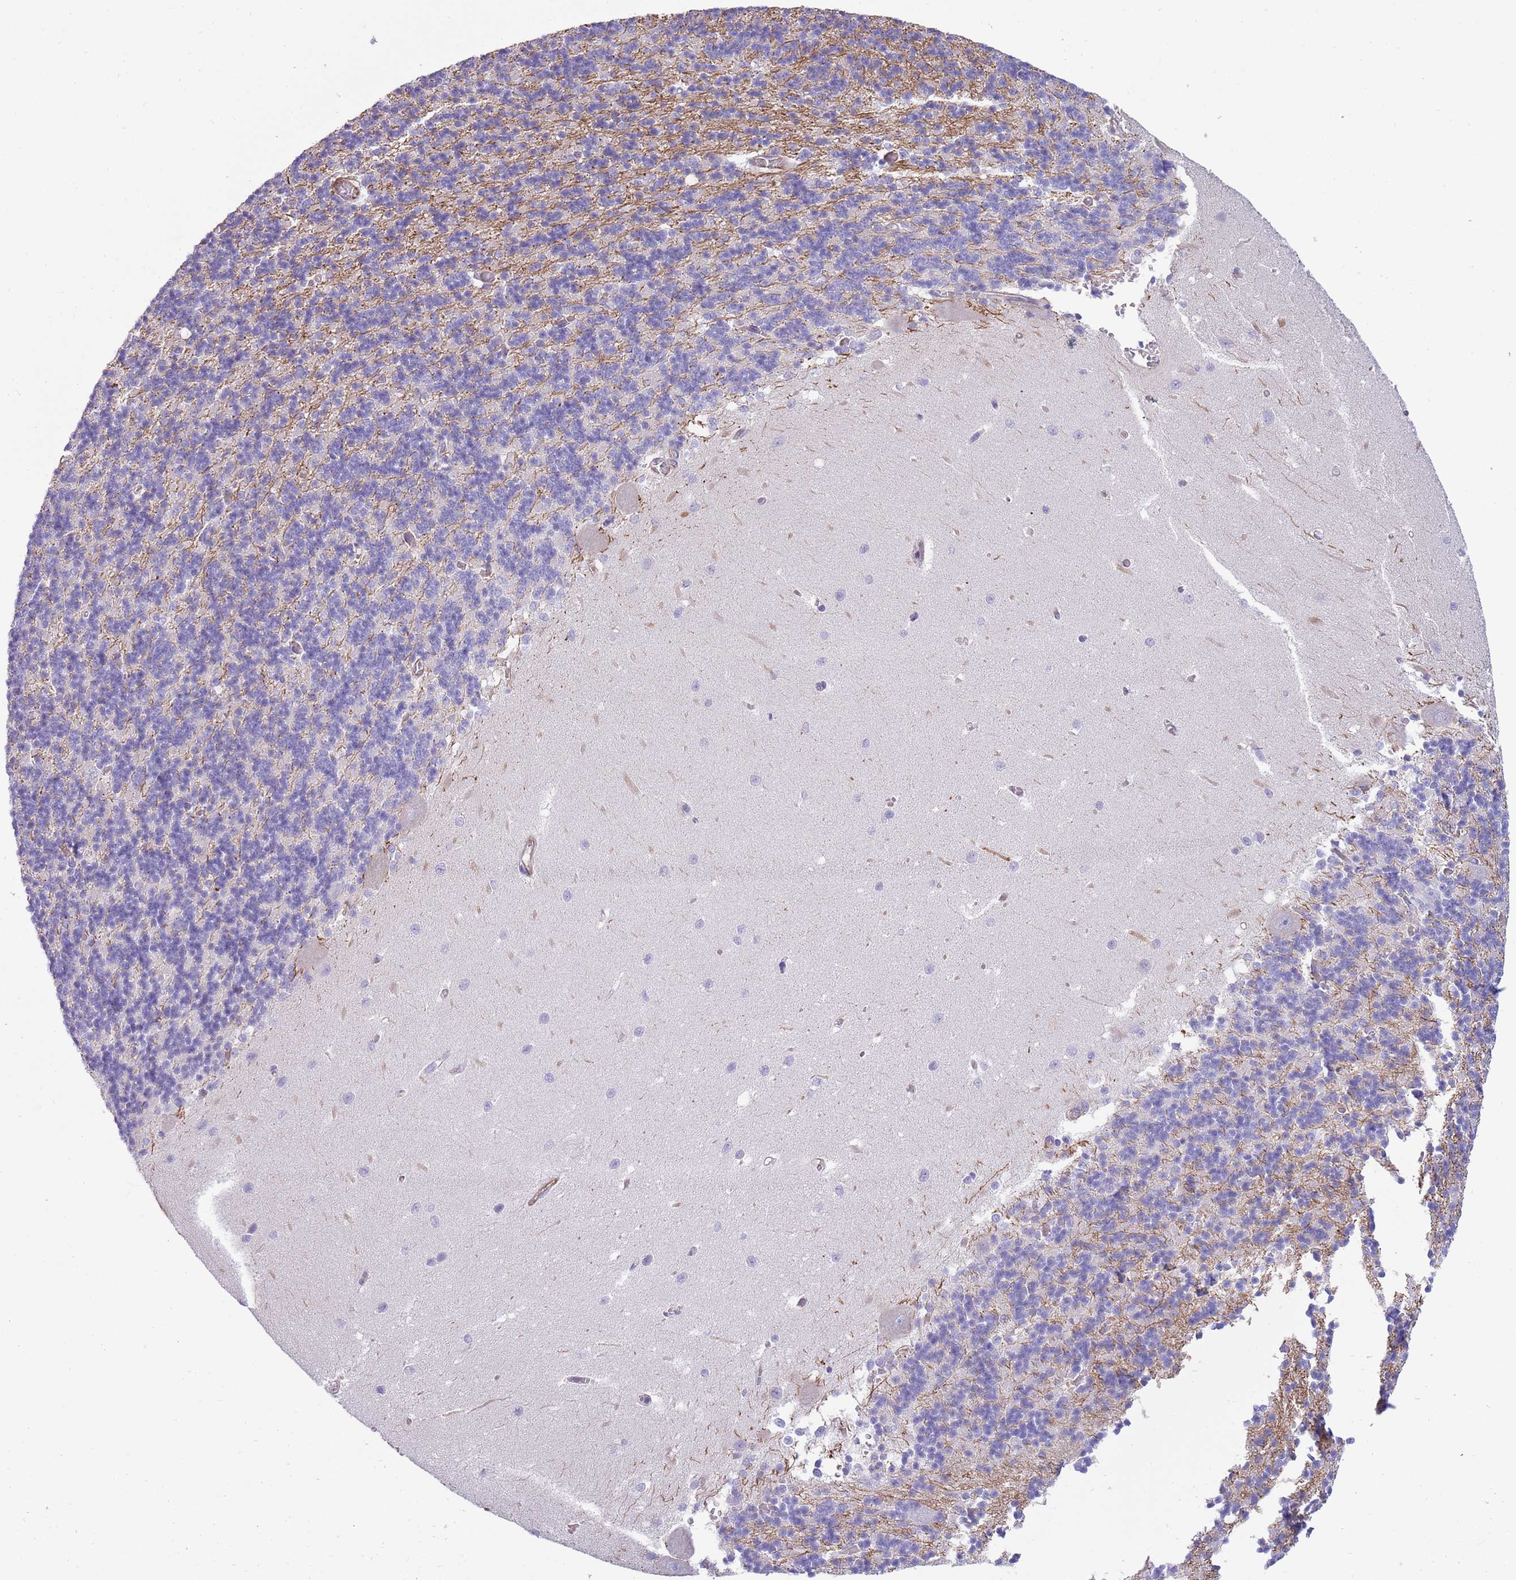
{"staining": {"intensity": "negative", "quantity": "none", "location": "none"}, "tissue": "cerebellum", "cell_type": "Cells in granular layer", "image_type": "normal", "snomed": [{"axis": "morphology", "description": "Normal tissue, NOS"}, {"axis": "topography", "description": "Cerebellum"}], "caption": "The histopathology image demonstrates no staining of cells in granular layer in unremarkable cerebellum.", "gene": "MOGAT1", "patient": {"sex": "male", "age": 37}}